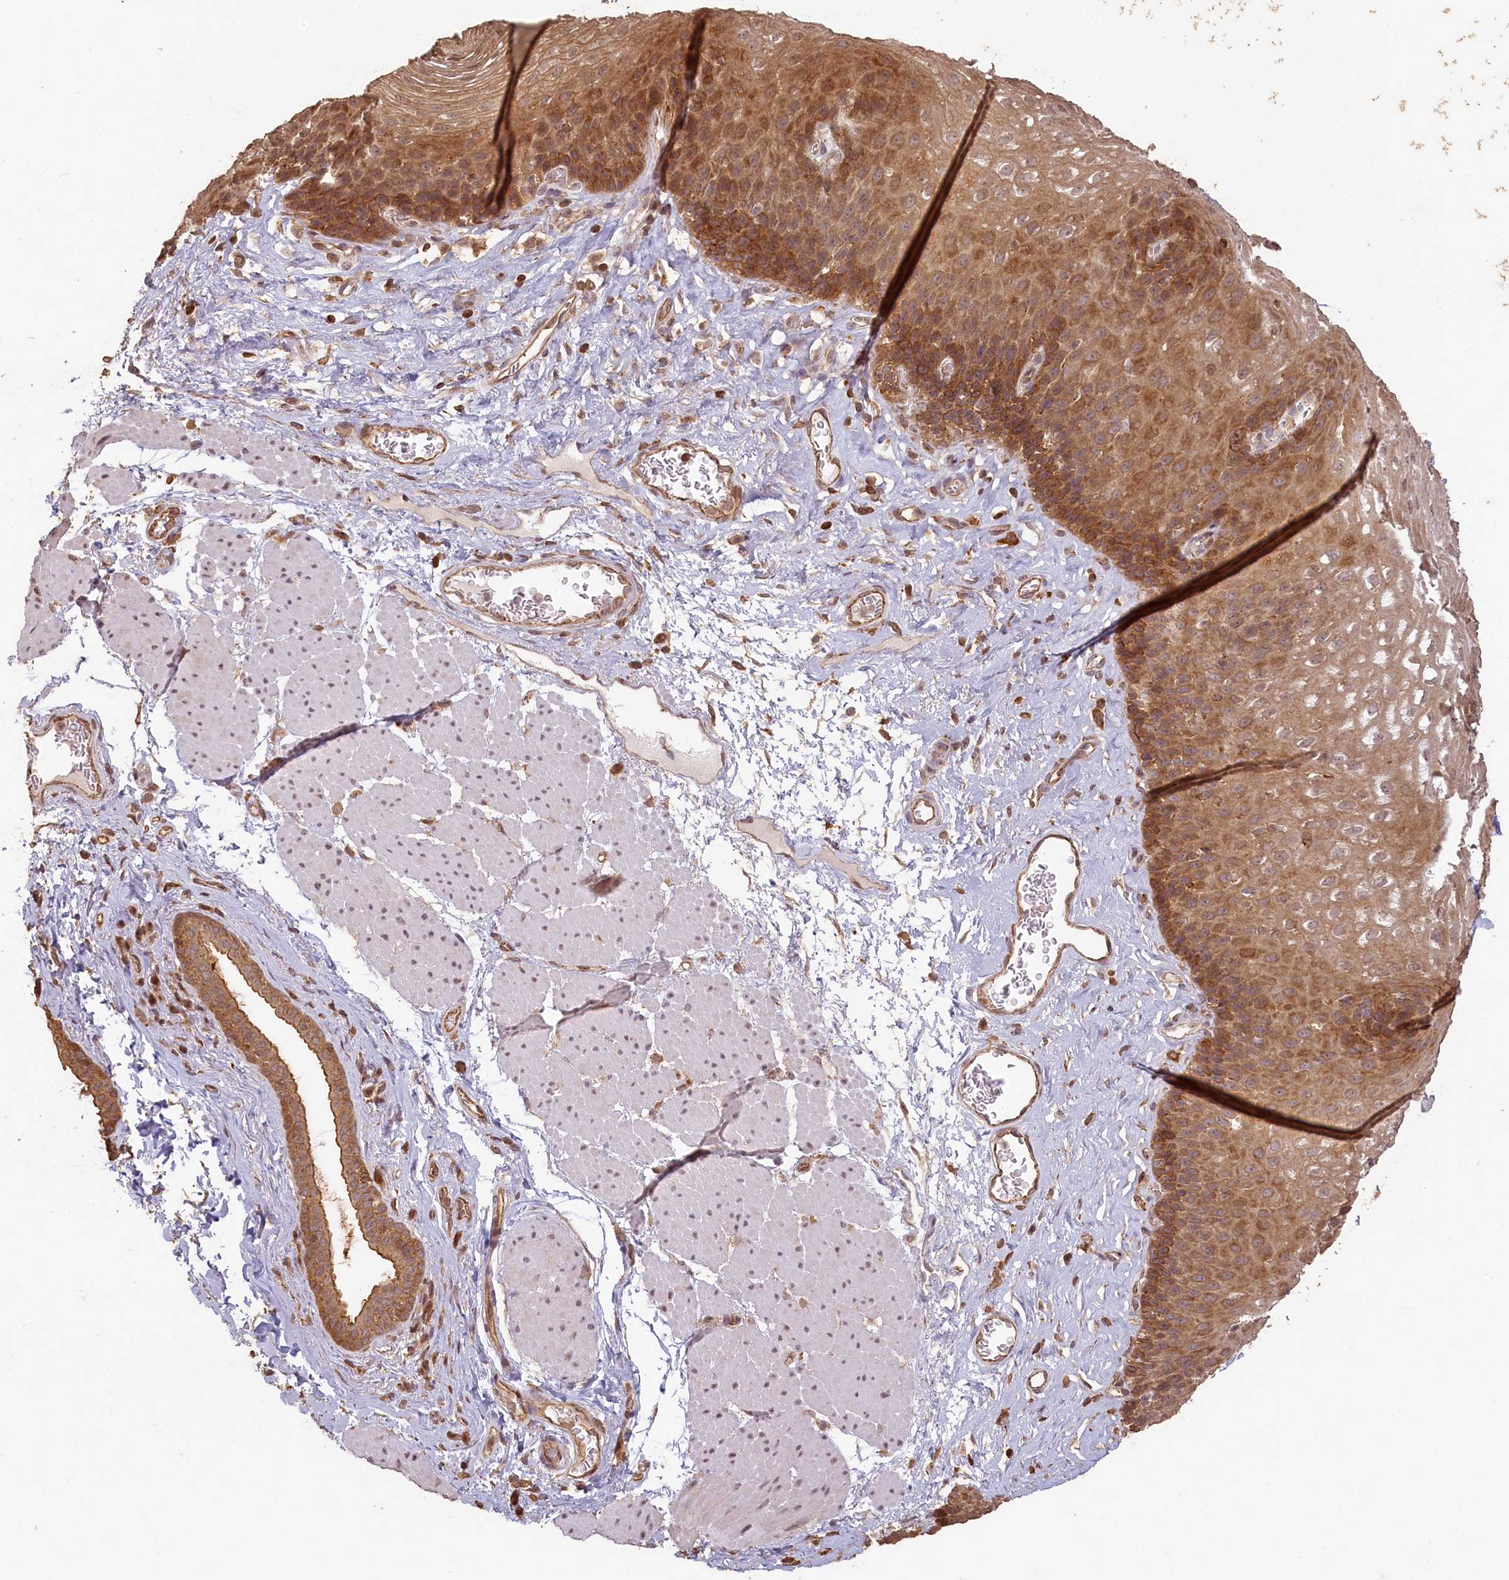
{"staining": {"intensity": "moderate", "quantity": "25%-75%", "location": "cytoplasmic/membranous,nuclear"}, "tissue": "esophagus", "cell_type": "Squamous epithelial cells", "image_type": "normal", "snomed": [{"axis": "morphology", "description": "Normal tissue, NOS"}, {"axis": "topography", "description": "Esophagus"}], "caption": "IHC (DAB (3,3'-diaminobenzidine)) staining of benign human esophagus displays moderate cytoplasmic/membranous,nuclear protein expression in approximately 25%-75% of squamous epithelial cells. (DAB (3,3'-diaminobenzidine) IHC, brown staining for protein, blue staining for nuclei).", "gene": "MADD", "patient": {"sex": "female", "age": 66}}